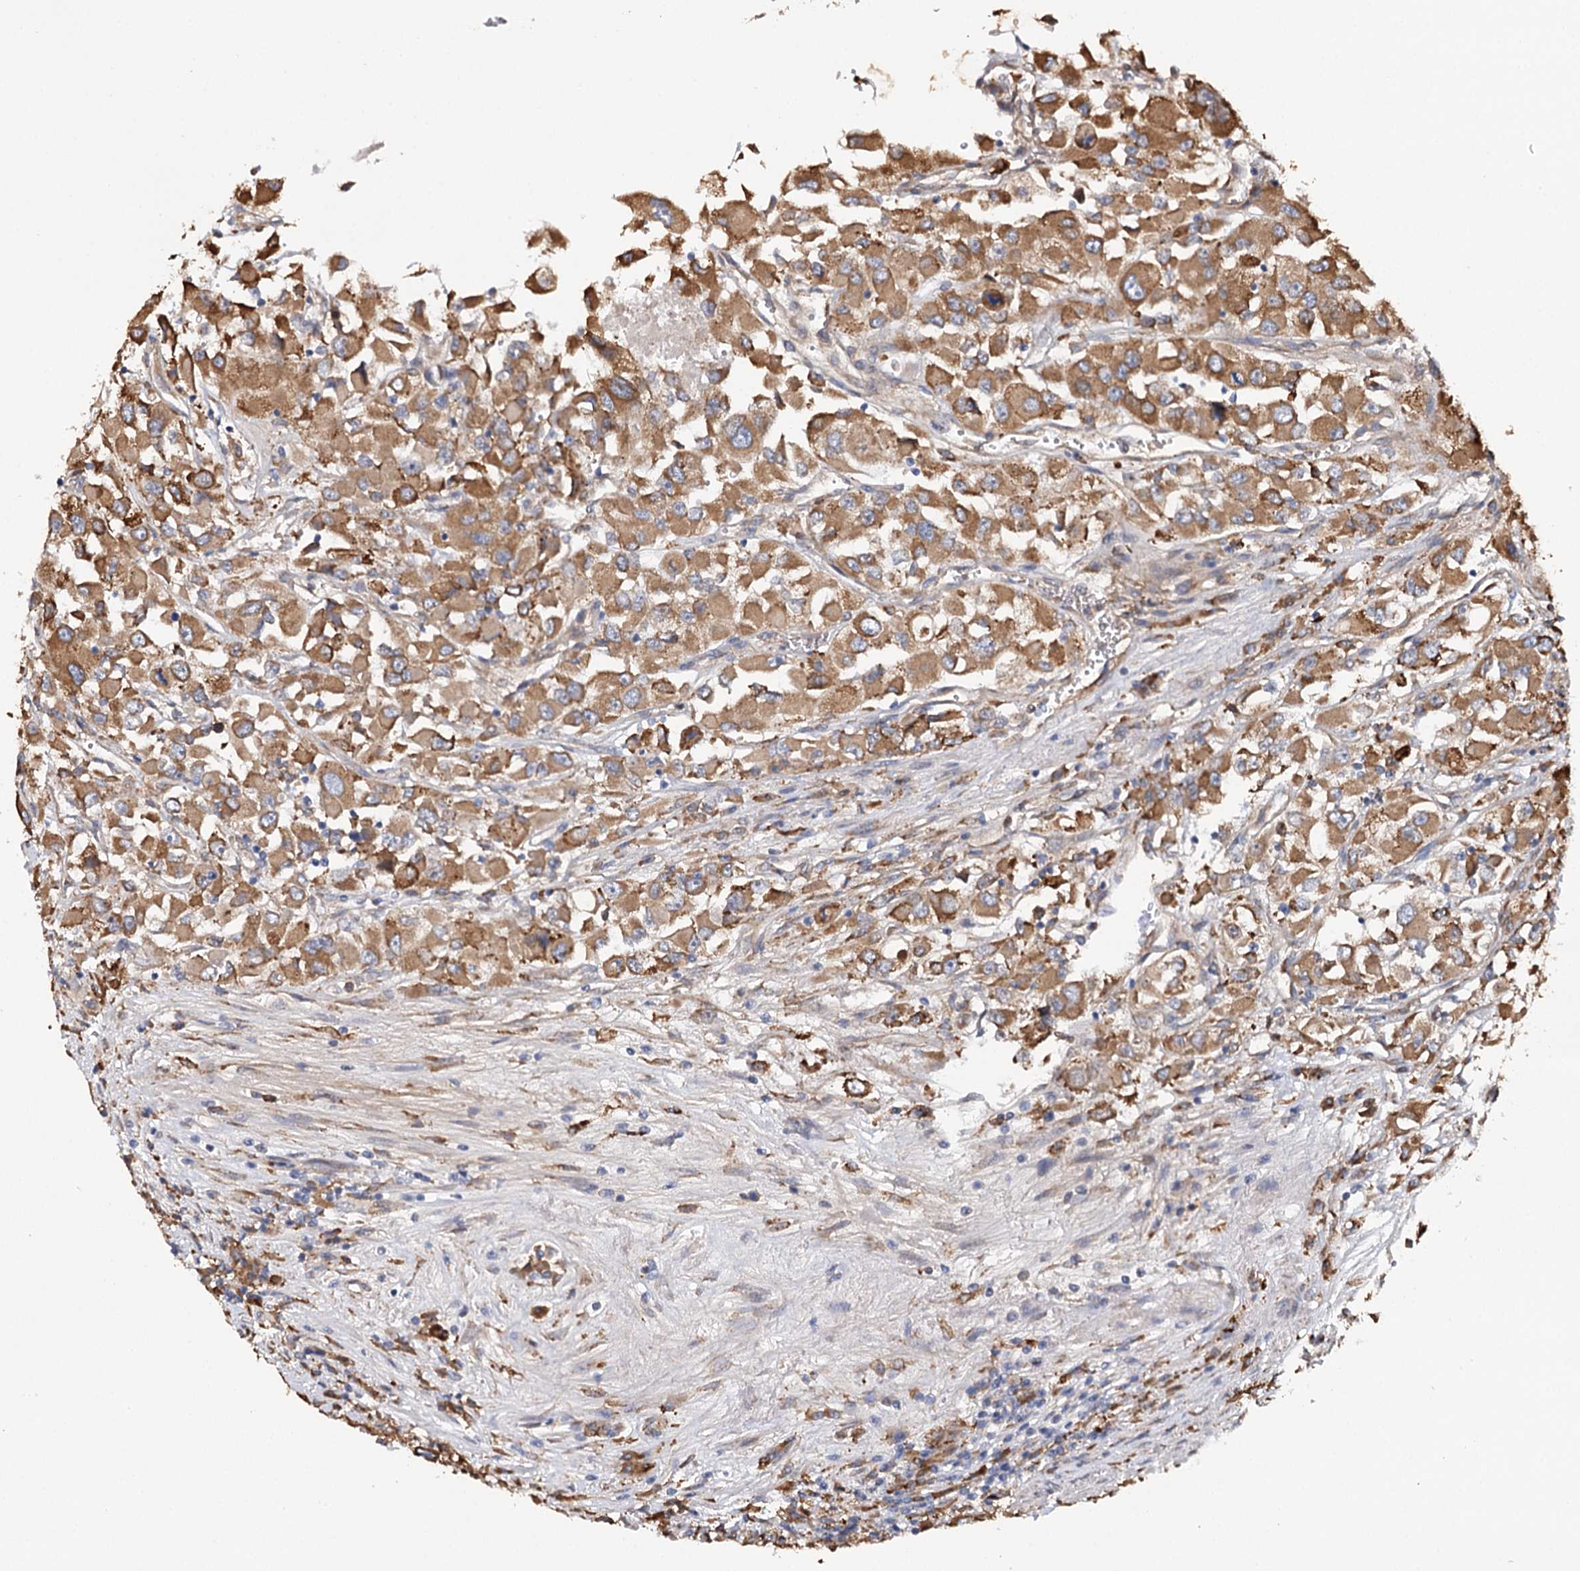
{"staining": {"intensity": "strong", "quantity": ">75%", "location": "cytoplasmic/membranous"}, "tissue": "renal cancer", "cell_type": "Tumor cells", "image_type": "cancer", "snomed": [{"axis": "morphology", "description": "Adenocarcinoma, NOS"}, {"axis": "topography", "description": "Kidney"}], "caption": "Adenocarcinoma (renal) stained with a protein marker shows strong staining in tumor cells.", "gene": "VEGFA", "patient": {"sex": "female", "age": 52}}